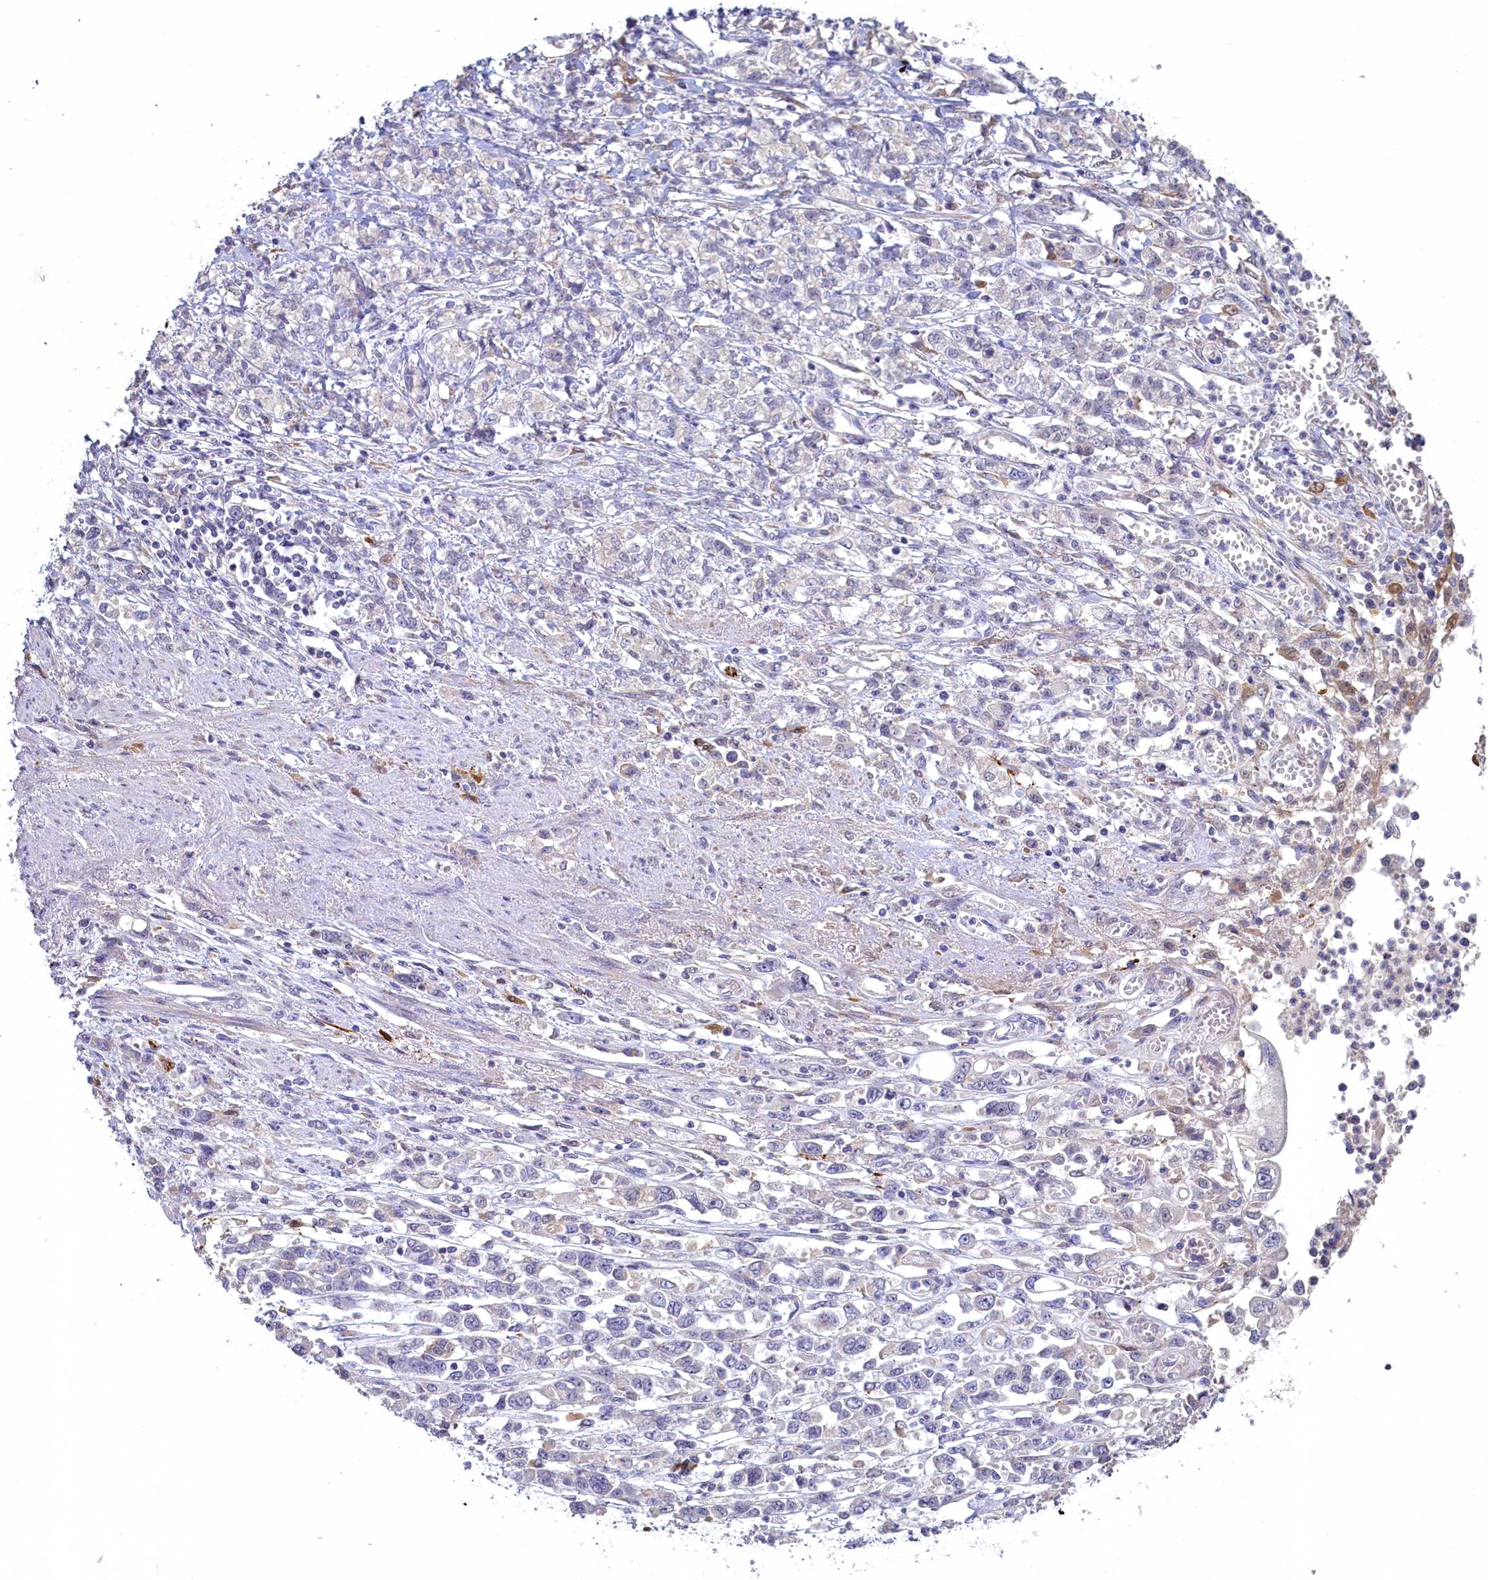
{"staining": {"intensity": "negative", "quantity": "none", "location": "none"}, "tissue": "stomach cancer", "cell_type": "Tumor cells", "image_type": "cancer", "snomed": [{"axis": "morphology", "description": "Adenocarcinoma, NOS"}, {"axis": "topography", "description": "Stomach"}], "caption": "Immunohistochemistry (IHC) of human stomach adenocarcinoma shows no positivity in tumor cells. The staining is performed using DAB brown chromogen with nuclei counter-stained in using hematoxylin.", "gene": "UCHL3", "patient": {"sex": "female", "age": 76}}